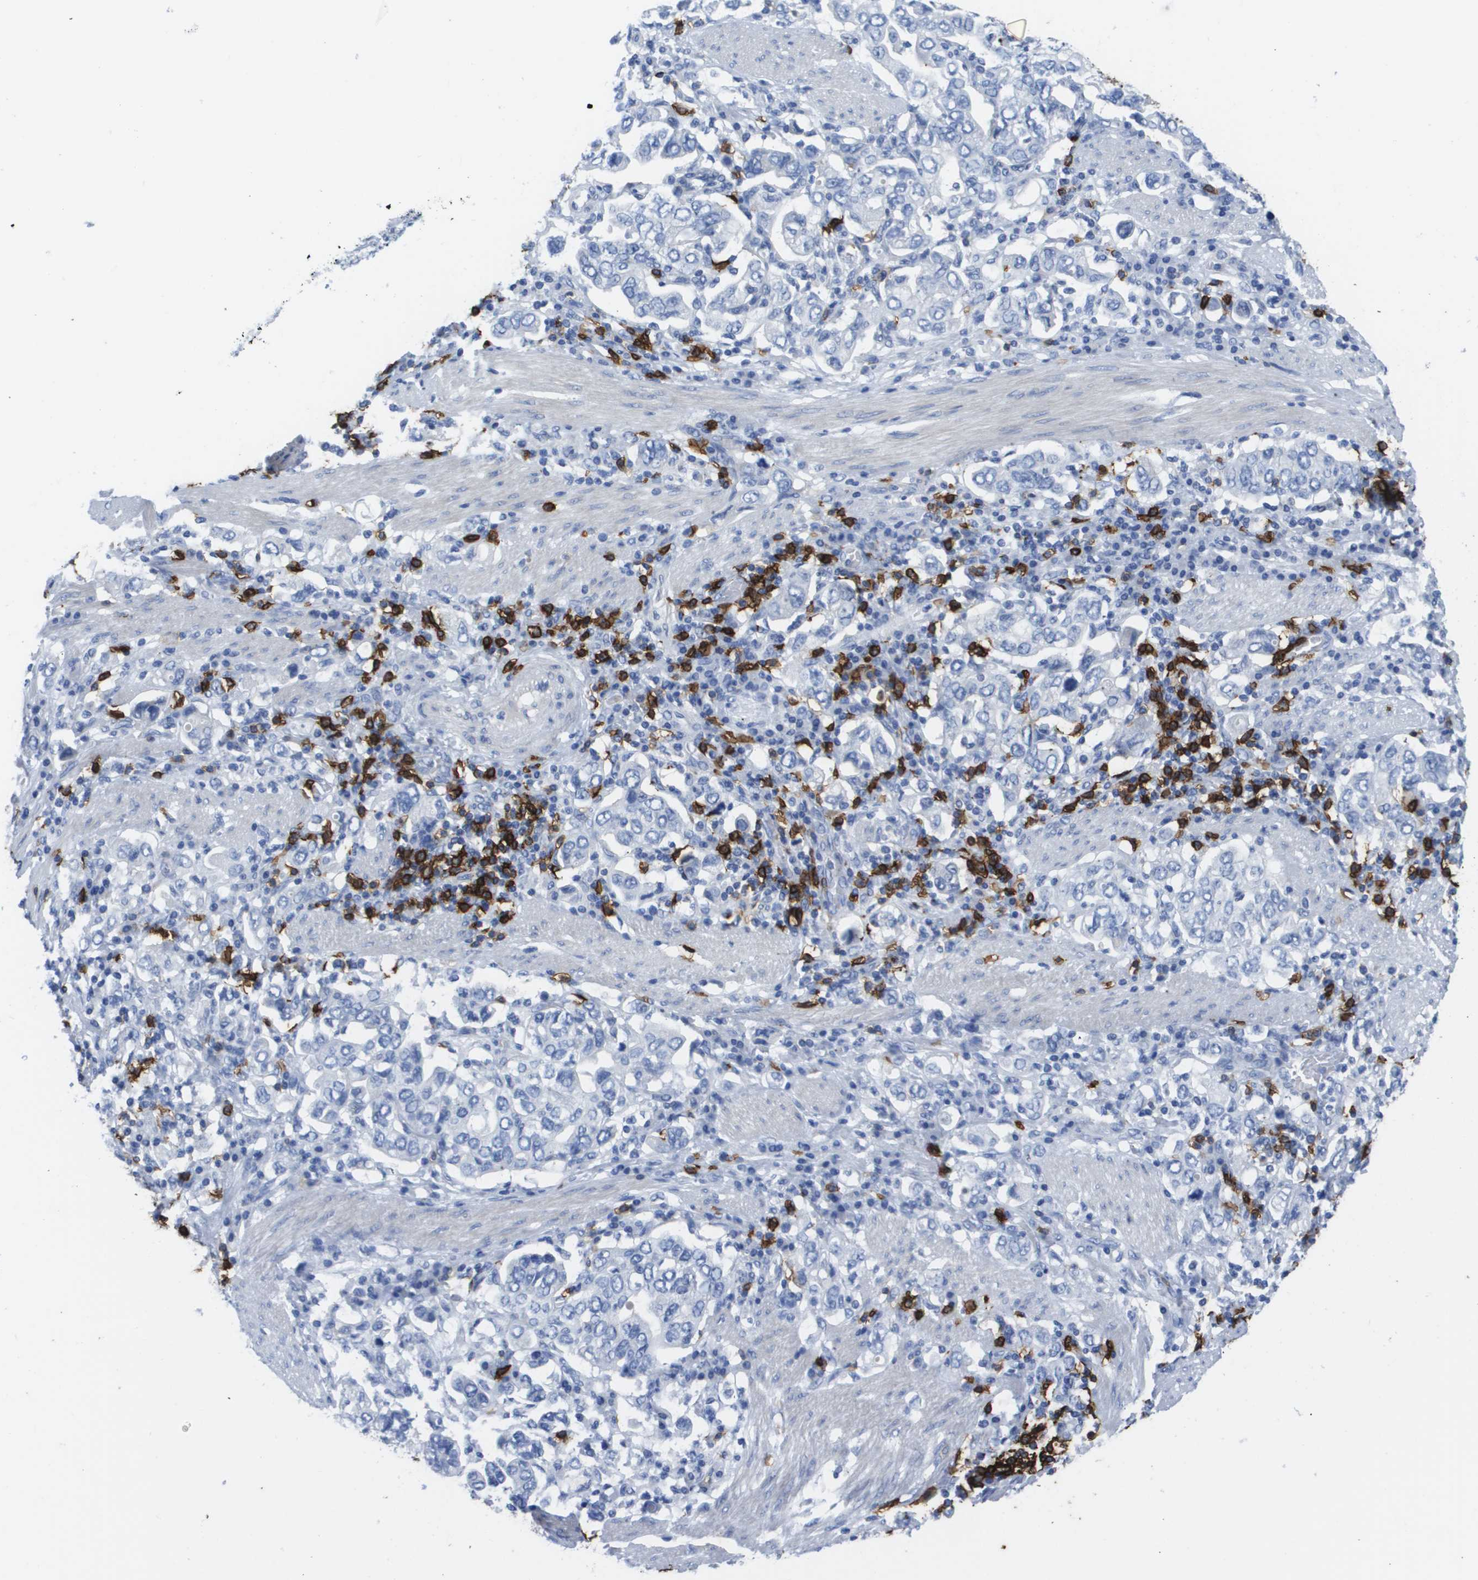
{"staining": {"intensity": "negative", "quantity": "none", "location": "none"}, "tissue": "stomach cancer", "cell_type": "Tumor cells", "image_type": "cancer", "snomed": [{"axis": "morphology", "description": "Adenocarcinoma, NOS"}, {"axis": "topography", "description": "Stomach, upper"}], "caption": "Photomicrograph shows no protein staining in tumor cells of adenocarcinoma (stomach) tissue. (Stains: DAB immunohistochemistry (IHC) with hematoxylin counter stain, Microscopy: brightfield microscopy at high magnification).", "gene": "MS4A1", "patient": {"sex": "male", "age": 62}}